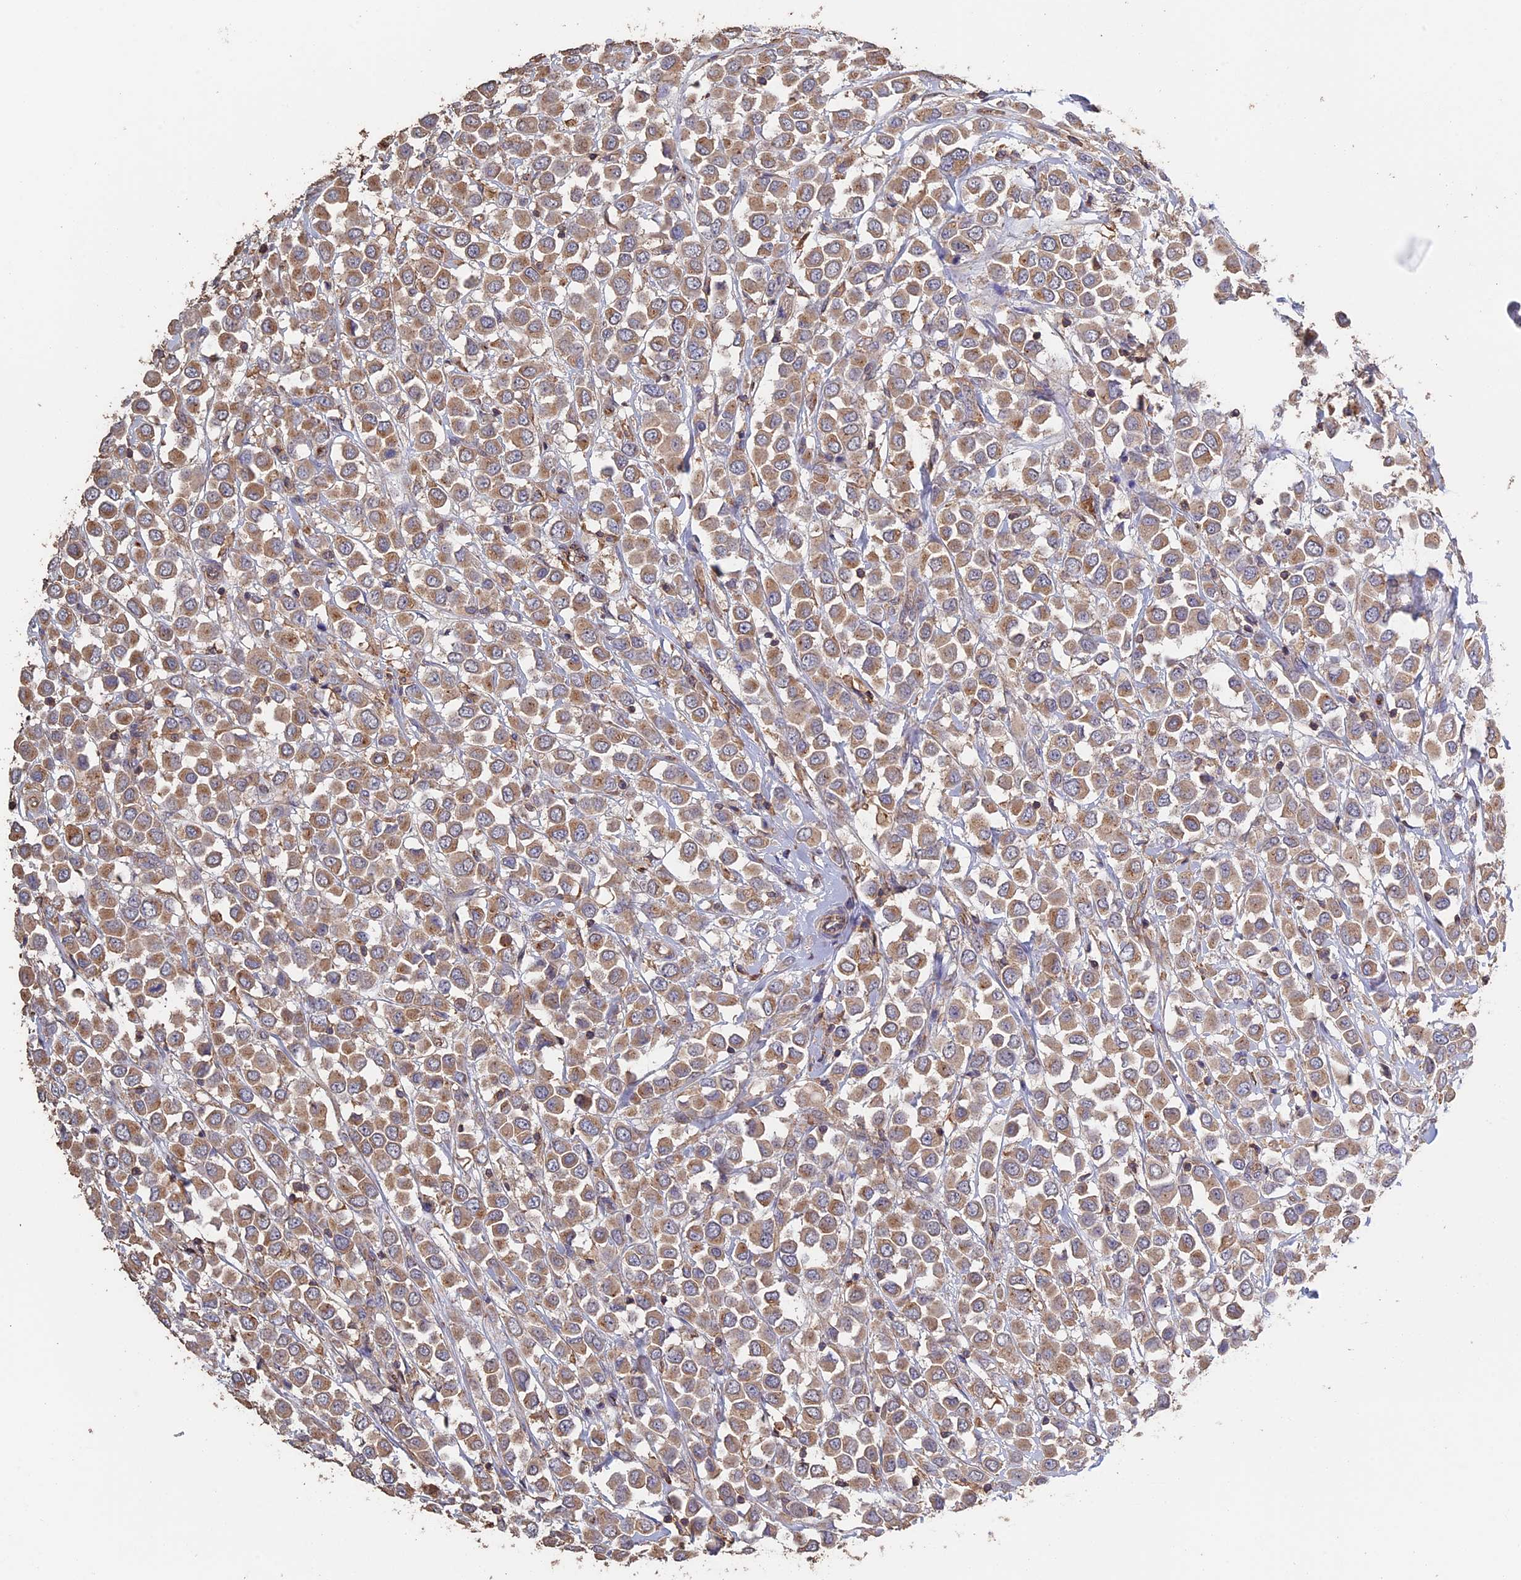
{"staining": {"intensity": "moderate", "quantity": ">75%", "location": "cytoplasmic/membranous"}, "tissue": "breast cancer", "cell_type": "Tumor cells", "image_type": "cancer", "snomed": [{"axis": "morphology", "description": "Duct carcinoma"}, {"axis": "topography", "description": "Breast"}], "caption": "The photomicrograph displays a brown stain indicating the presence of a protein in the cytoplasmic/membranous of tumor cells in infiltrating ductal carcinoma (breast).", "gene": "PIGQ", "patient": {"sex": "female", "age": 61}}